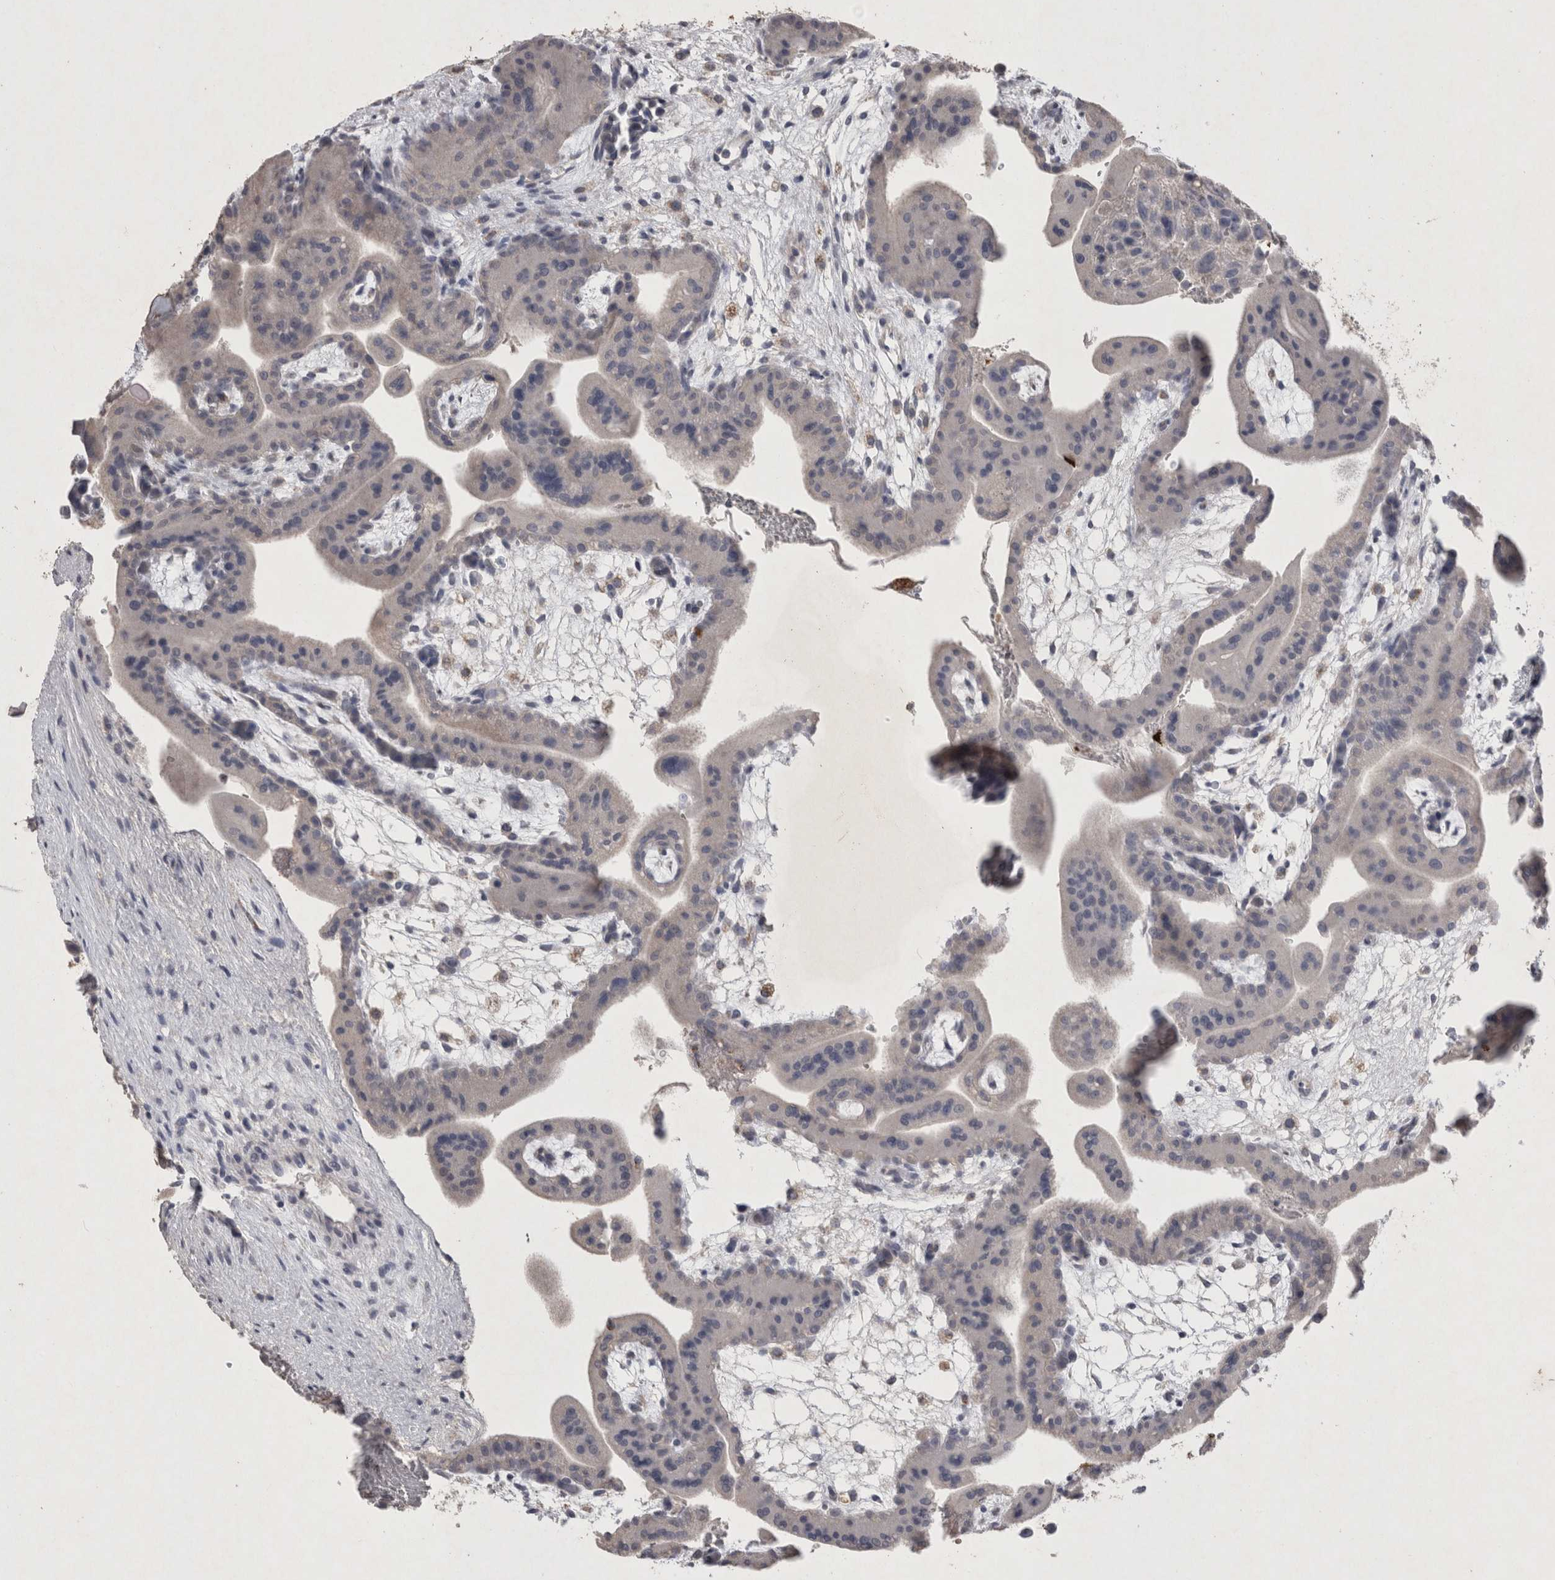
{"staining": {"intensity": "strong", "quantity": ">75%", "location": "cytoplasmic/membranous"}, "tissue": "placenta", "cell_type": "Decidual cells", "image_type": "normal", "snomed": [{"axis": "morphology", "description": "Normal tissue, NOS"}, {"axis": "topography", "description": "Placenta"}], "caption": "This is a photomicrograph of IHC staining of normal placenta, which shows strong expression in the cytoplasmic/membranous of decidual cells.", "gene": "DKK3", "patient": {"sex": "female", "age": 35}}